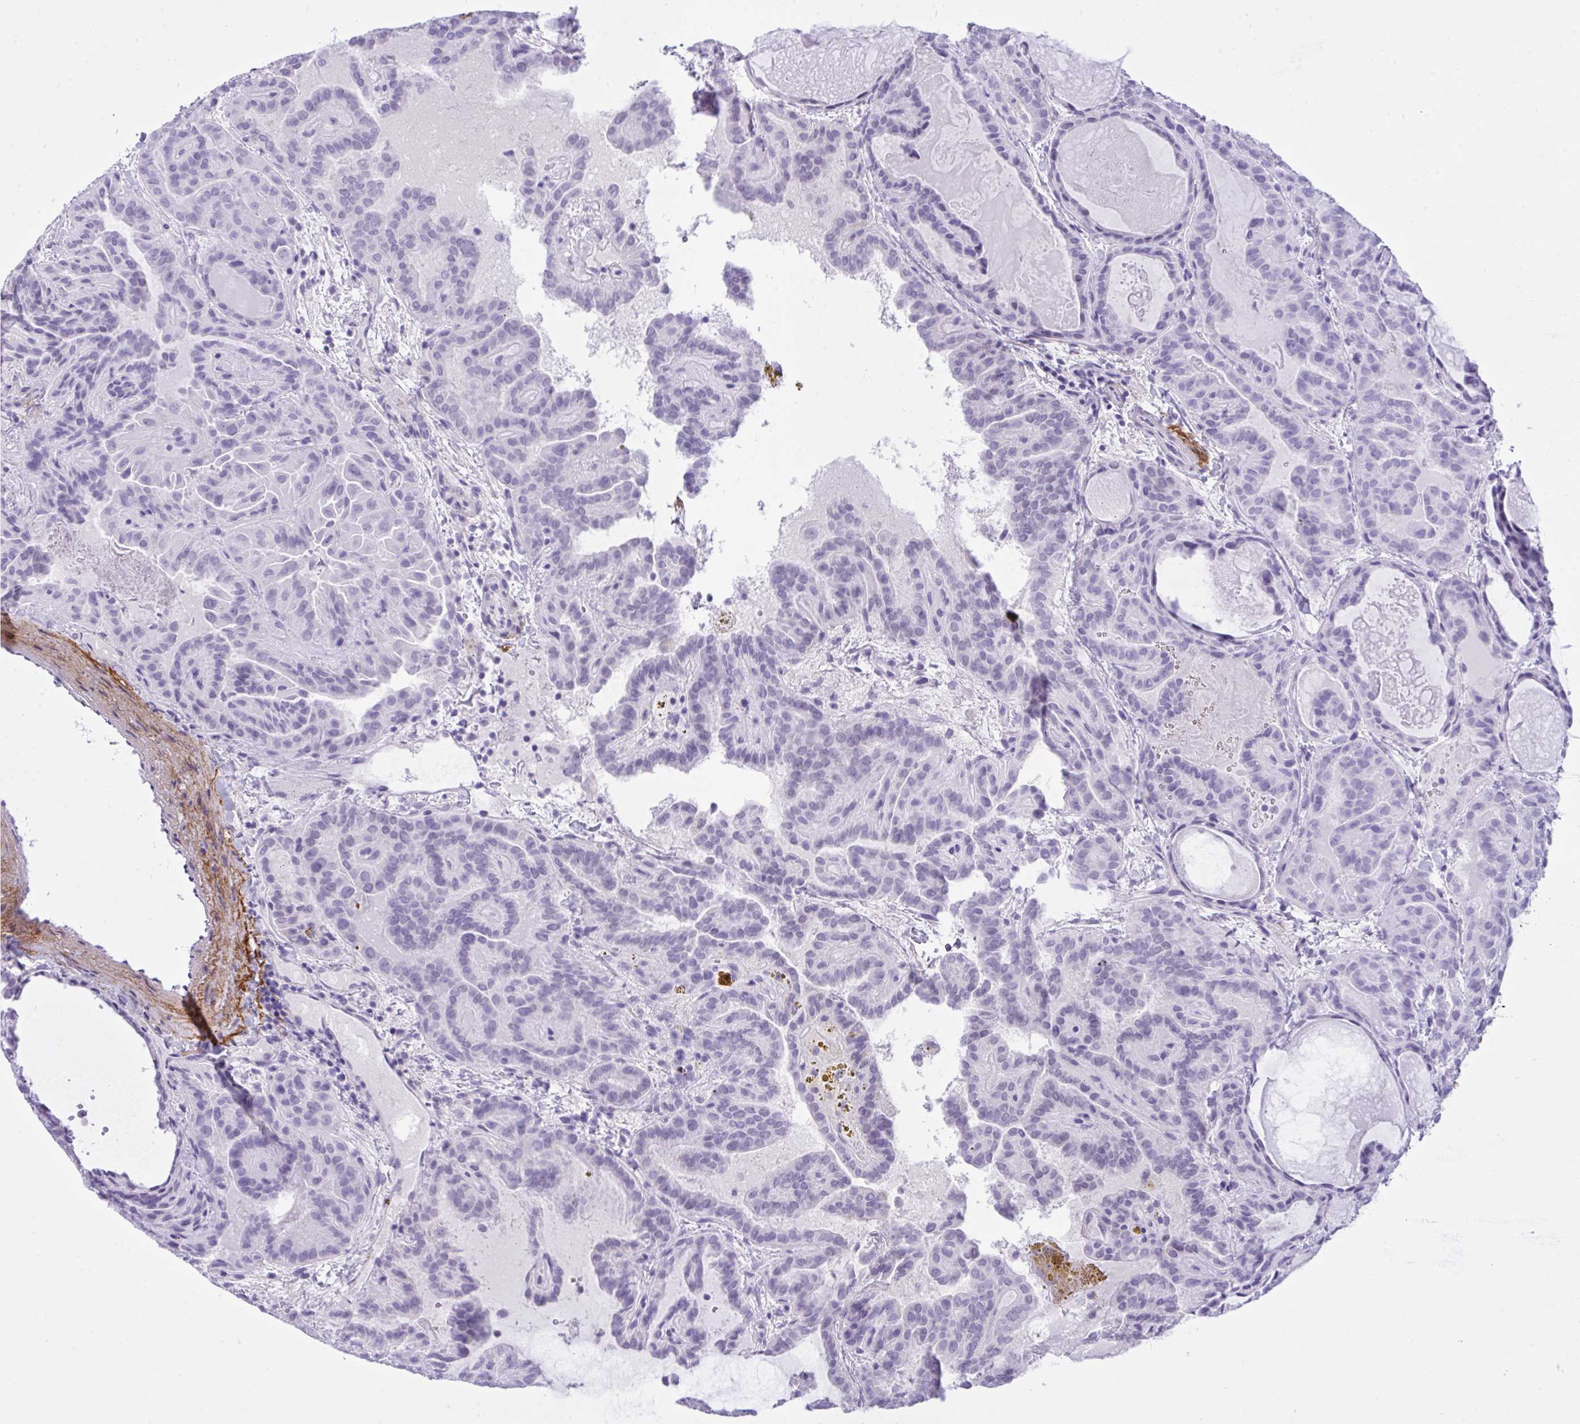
{"staining": {"intensity": "negative", "quantity": "none", "location": "none"}, "tissue": "thyroid cancer", "cell_type": "Tumor cells", "image_type": "cancer", "snomed": [{"axis": "morphology", "description": "Papillary adenocarcinoma, NOS"}, {"axis": "topography", "description": "Thyroid gland"}], "caption": "This image is of papillary adenocarcinoma (thyroid) stained with immunohistochemistry to label a protein in brown with the nuclei are counter-stained blue. There is no expression in tumor cells.", "gene": "ELN", "patient": {"sex": "female", "age": 46}}